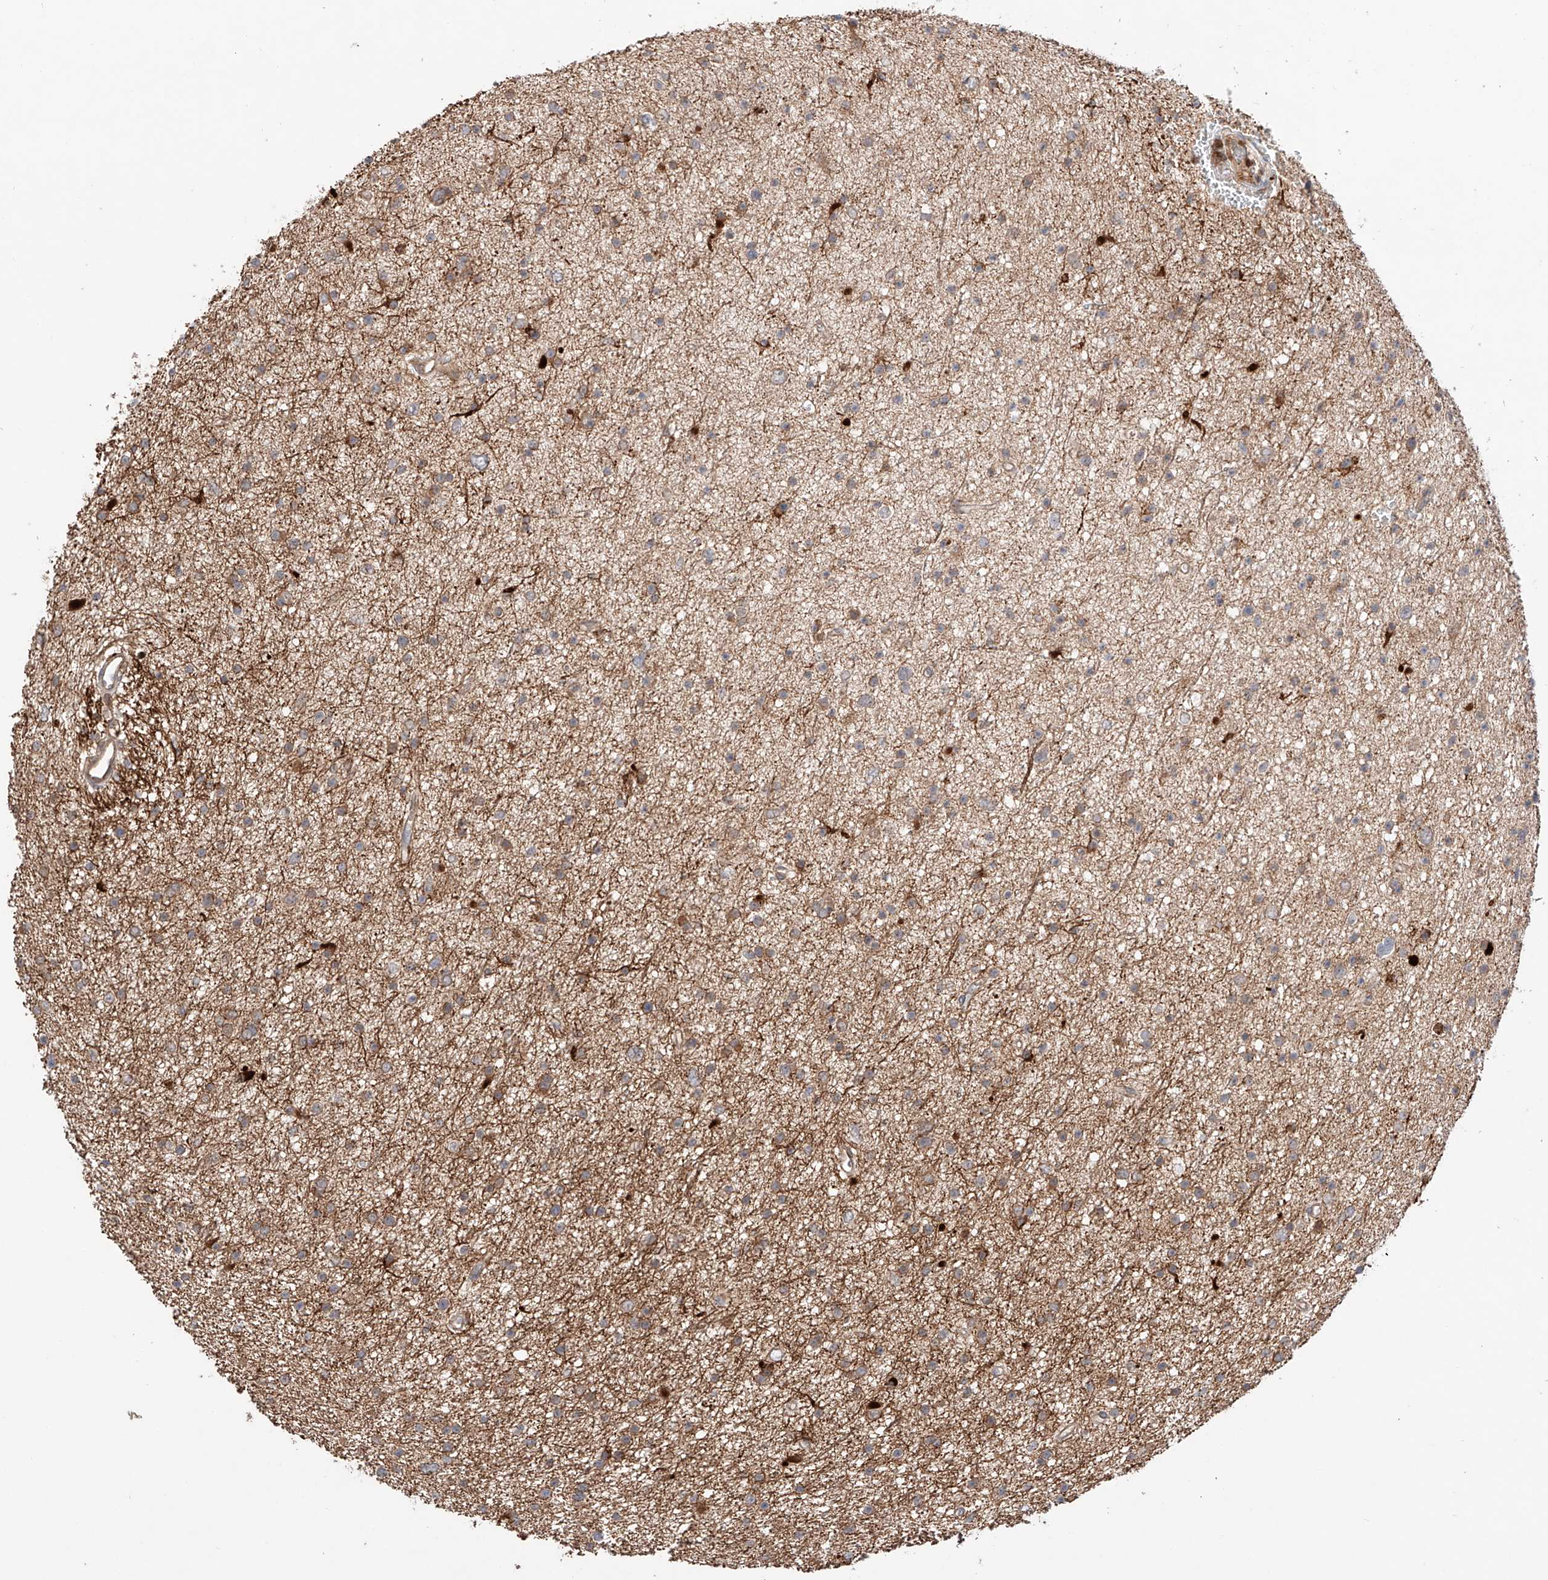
{"staining": {"intensity": "negative", "quantity": "none", "location": "none"}, "tissue": "glioma", "cell_type": "Tumor cells", "image_type": "cancer", "snomed": [{"axis": "morphology", "description": "Glioma, malignant, Low grade"}, {"axis": "topography", "description": "Cerebral cortex"}], "caption": "Immunohistochemistry of glioma shows no staining in tumor cells. (Stains: DAB immunohistochemistry with hematoxylin counter stain, Microscopy: brightfield microscopy at high magnification).", "gene": "IGSF22", "patient": {"sex": "female", "age": 39}}